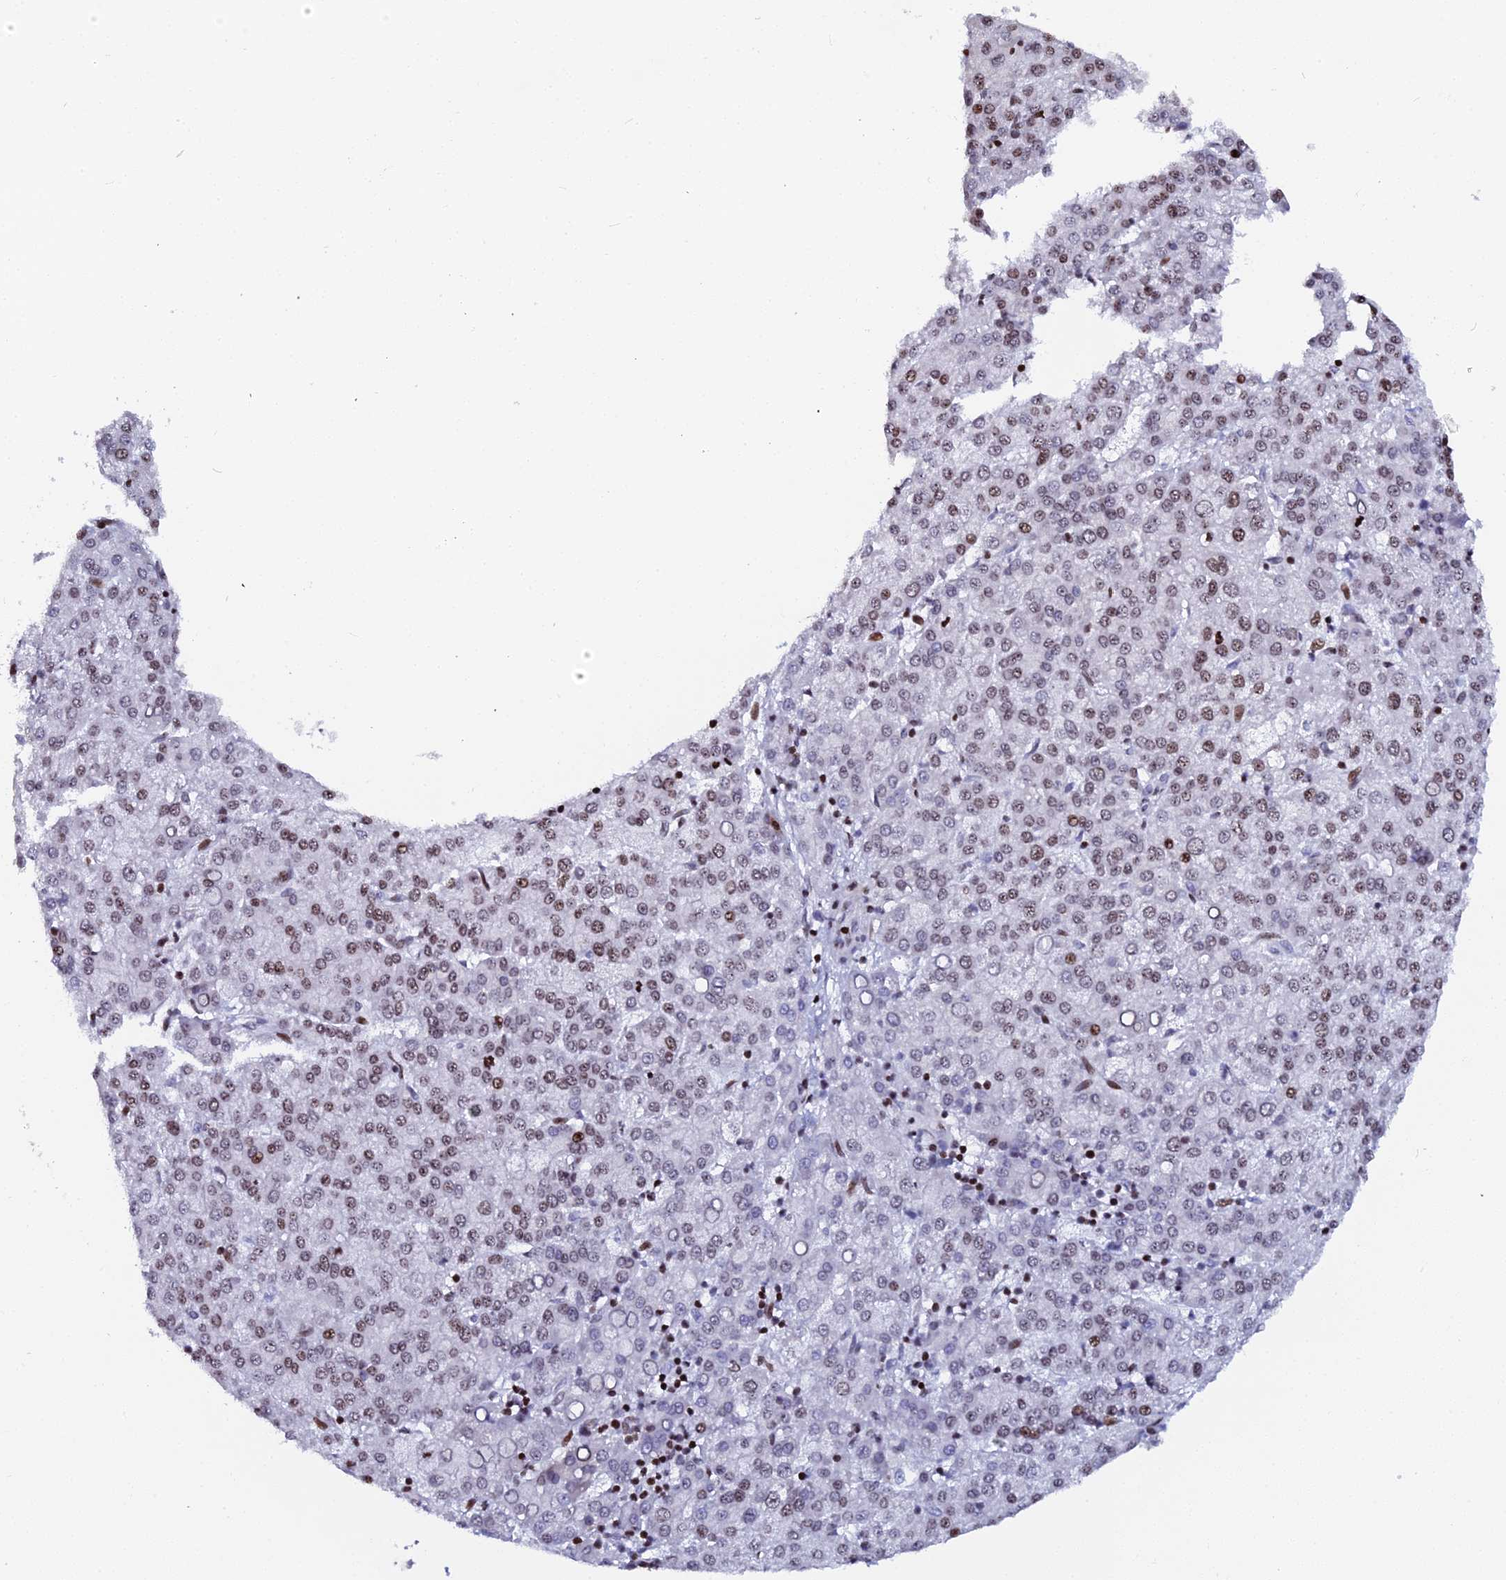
{"staining": {"intensity": "moderate", "quantity": "25%-75%", "location": "nuclear"}, "tissue": "liver cancer", "cell_type": "Tumor cells", "image_type": "cancer", "snomed": [{"axis": "morphology", "description": "Carcinoma, Hepatocellular, NOS"}, {"axis": "topography", "description": "Liver"}], "caption": "DAB (3,3'-diaminobenzidine) immunohistochemical staining of hepatocellular carcinoma (liver) exhibits moderate nuclear protein expression in about 25%-75% of tumor cells.", "gene": "MYNN", "patient": {"sex": "female", "age": 58}}